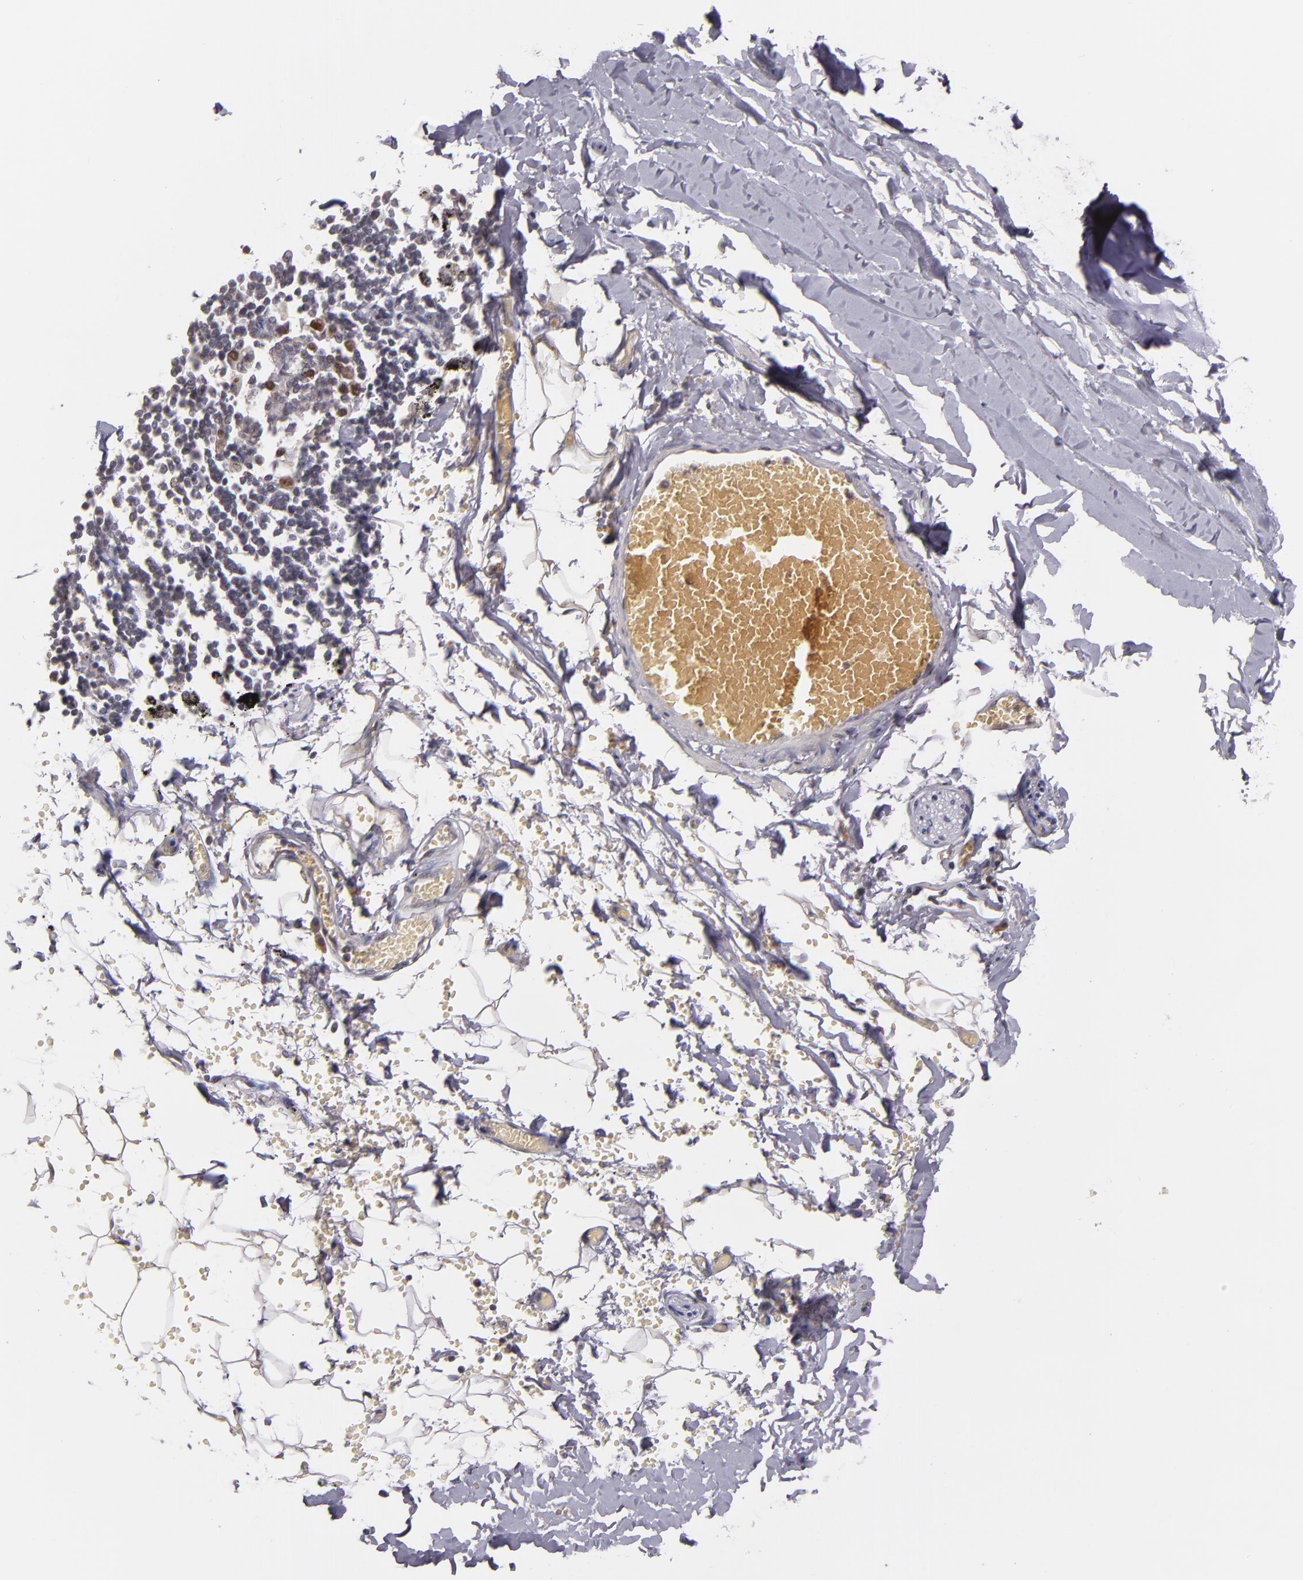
{"staining": {"intensity": "negative", "quantity": "none", "location": "none"}, "tissue": "adipose tissue", "cell_type": "Adipocytes", "image_type": "normal", "snomed": [{"axis": "morphology", "description": "Normal tissue, NOS"}, {"axis": "topography", "description": "Bronchus"}, {"axis": "topography", "description": "Lung"}], "caption": "This is an immunohistochemistry photomicrograph of normal adipose tissue. There is no expression in adipocytes.", "gene": "CDC7", "patient": {"sex": "female", "age": 56}}